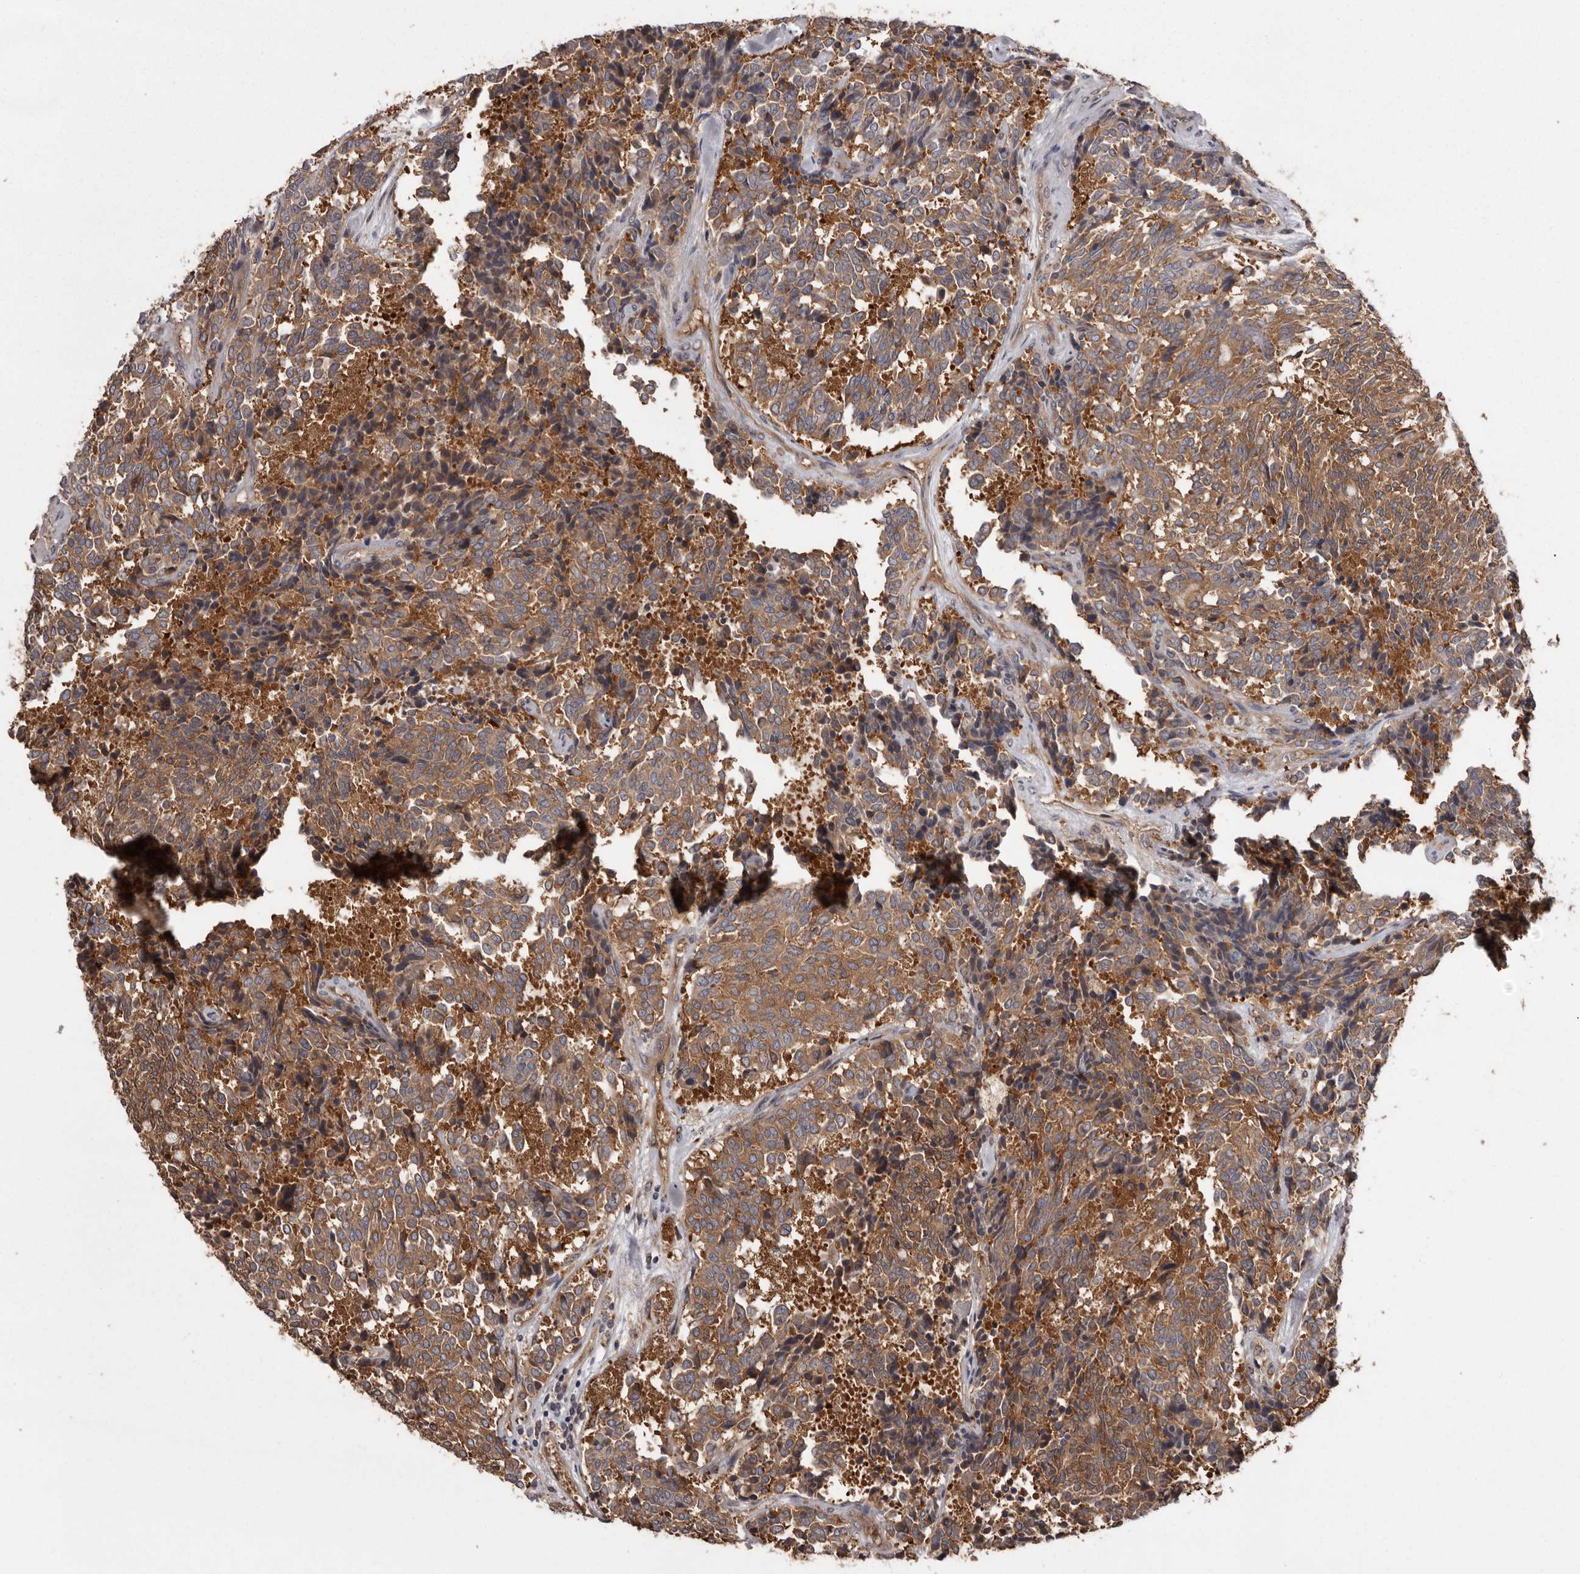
{"staining": {"intensity": "moderate", "quantity": ">75%", "location": "cytoplasmic/membranous"}, "tissue": "carcinoid", "cell_type": "Tumor cells", "image_type": "cancer", "snomed": [{"axis": "morphology", "description": "Carcinoid, malignant, NOS"}, {"axis": "topography", "description": "Pancreas"}], "caption": "Malignant carcinoid was stained to show a protein in brown. There is medium levels of moderate cytoplasmic/membranous expression in approximately >75% of tumor cells.", "gene": "DARS1", "patient": {"sex": "female", "age": 54}}